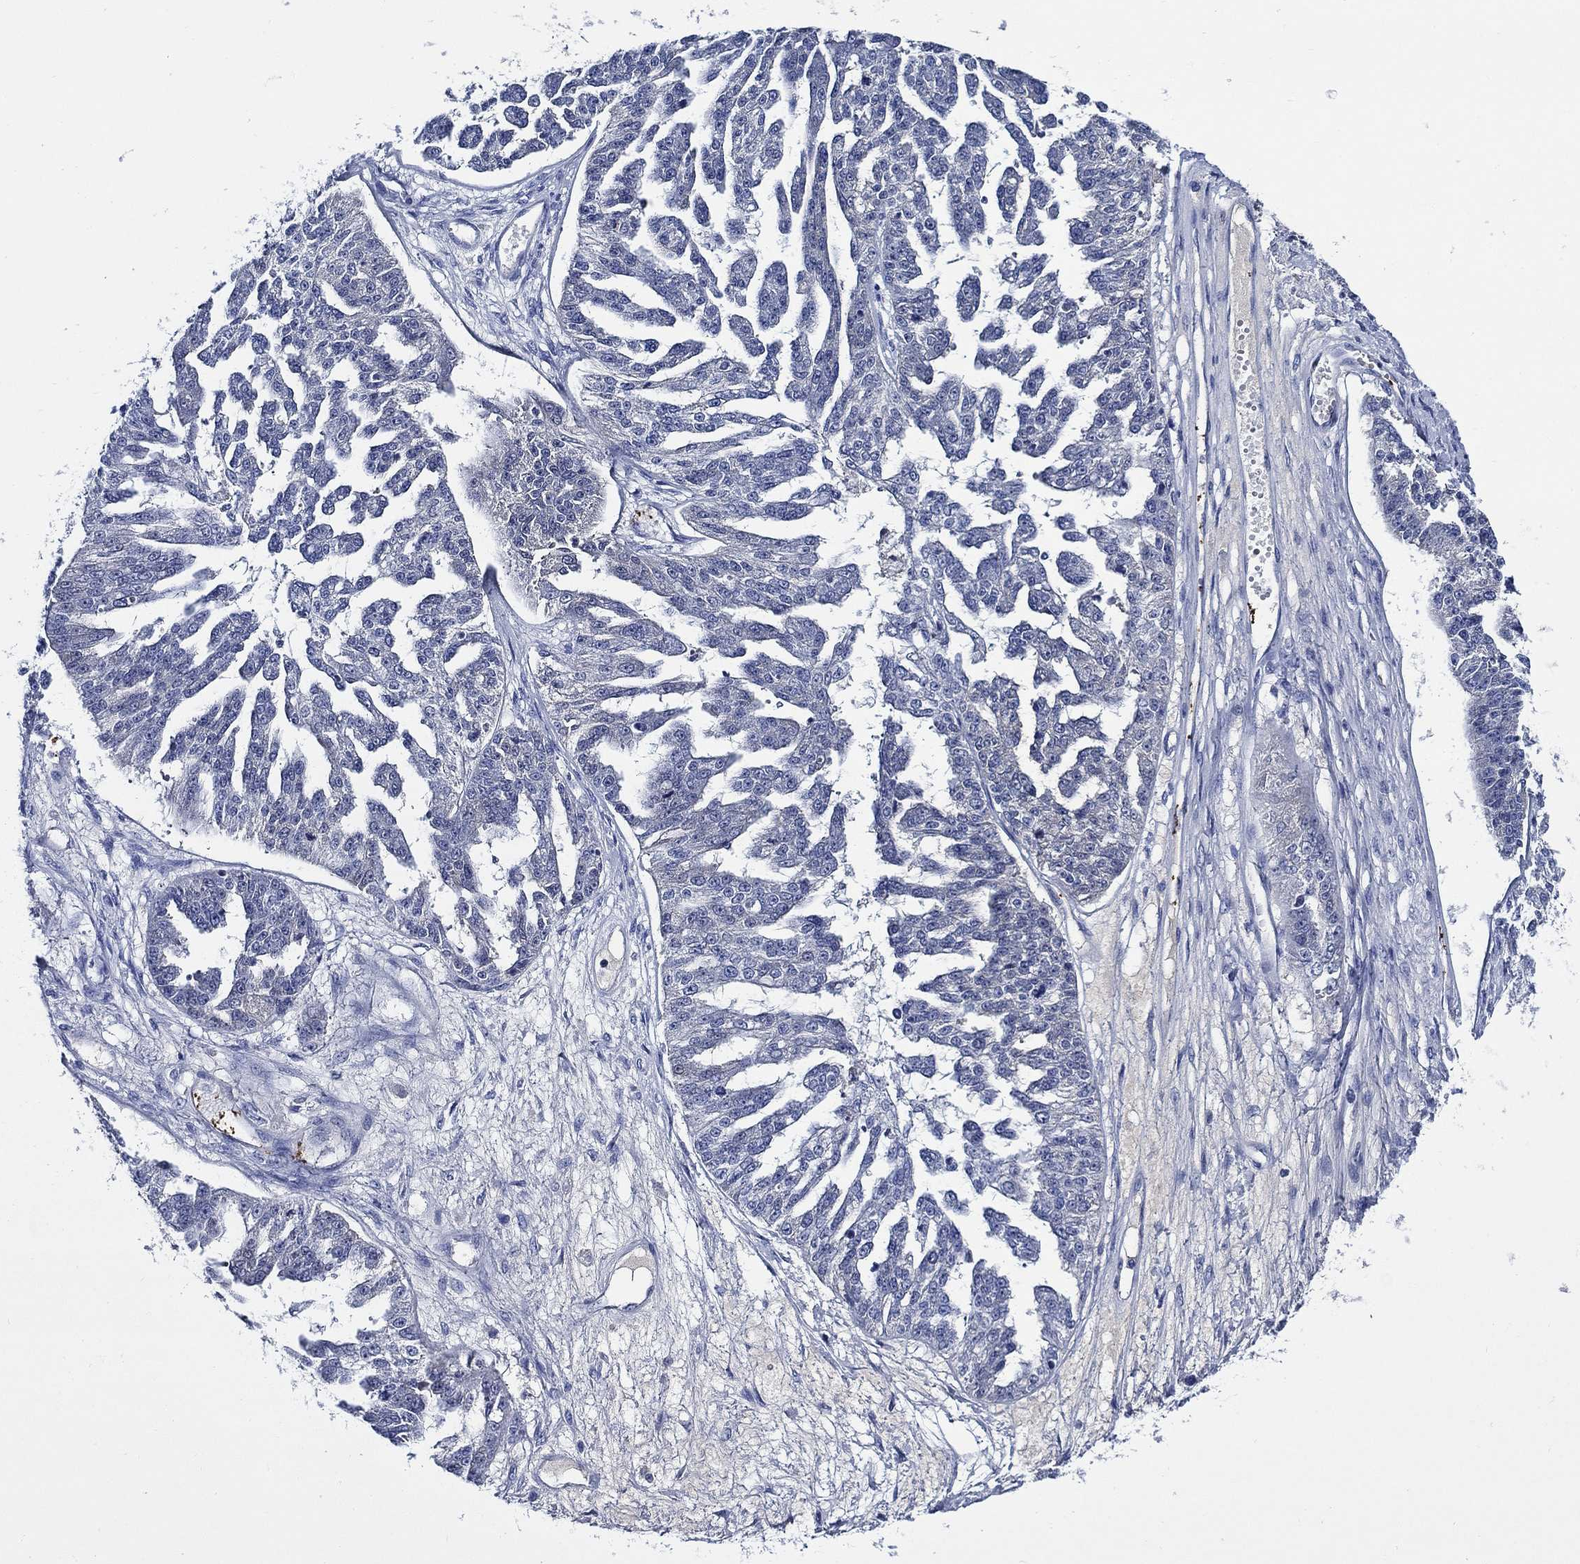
{"staining": {"intensity": "negative", "quantity": "none", "location": "none"}, "tissue": "ovarian cancer", "cell_type": "Tumor cells", "image_type": "cancer", "snomed": [{"axis": "morphology", "description": "Cystadenocarcinoma, serous, NOS"}, {"axis": "topography", "description": "Ovary"}], "caption": "Ovarian cancer was stained to show a protein in brown. There is no significant staining in tumor cells. (DAB (3,3'-diaminobenzidine) immunohistochemistry with hematoxylin counter stain).", "gene": "ALOX12", "patient": {"sex": "female", "age": 58}}